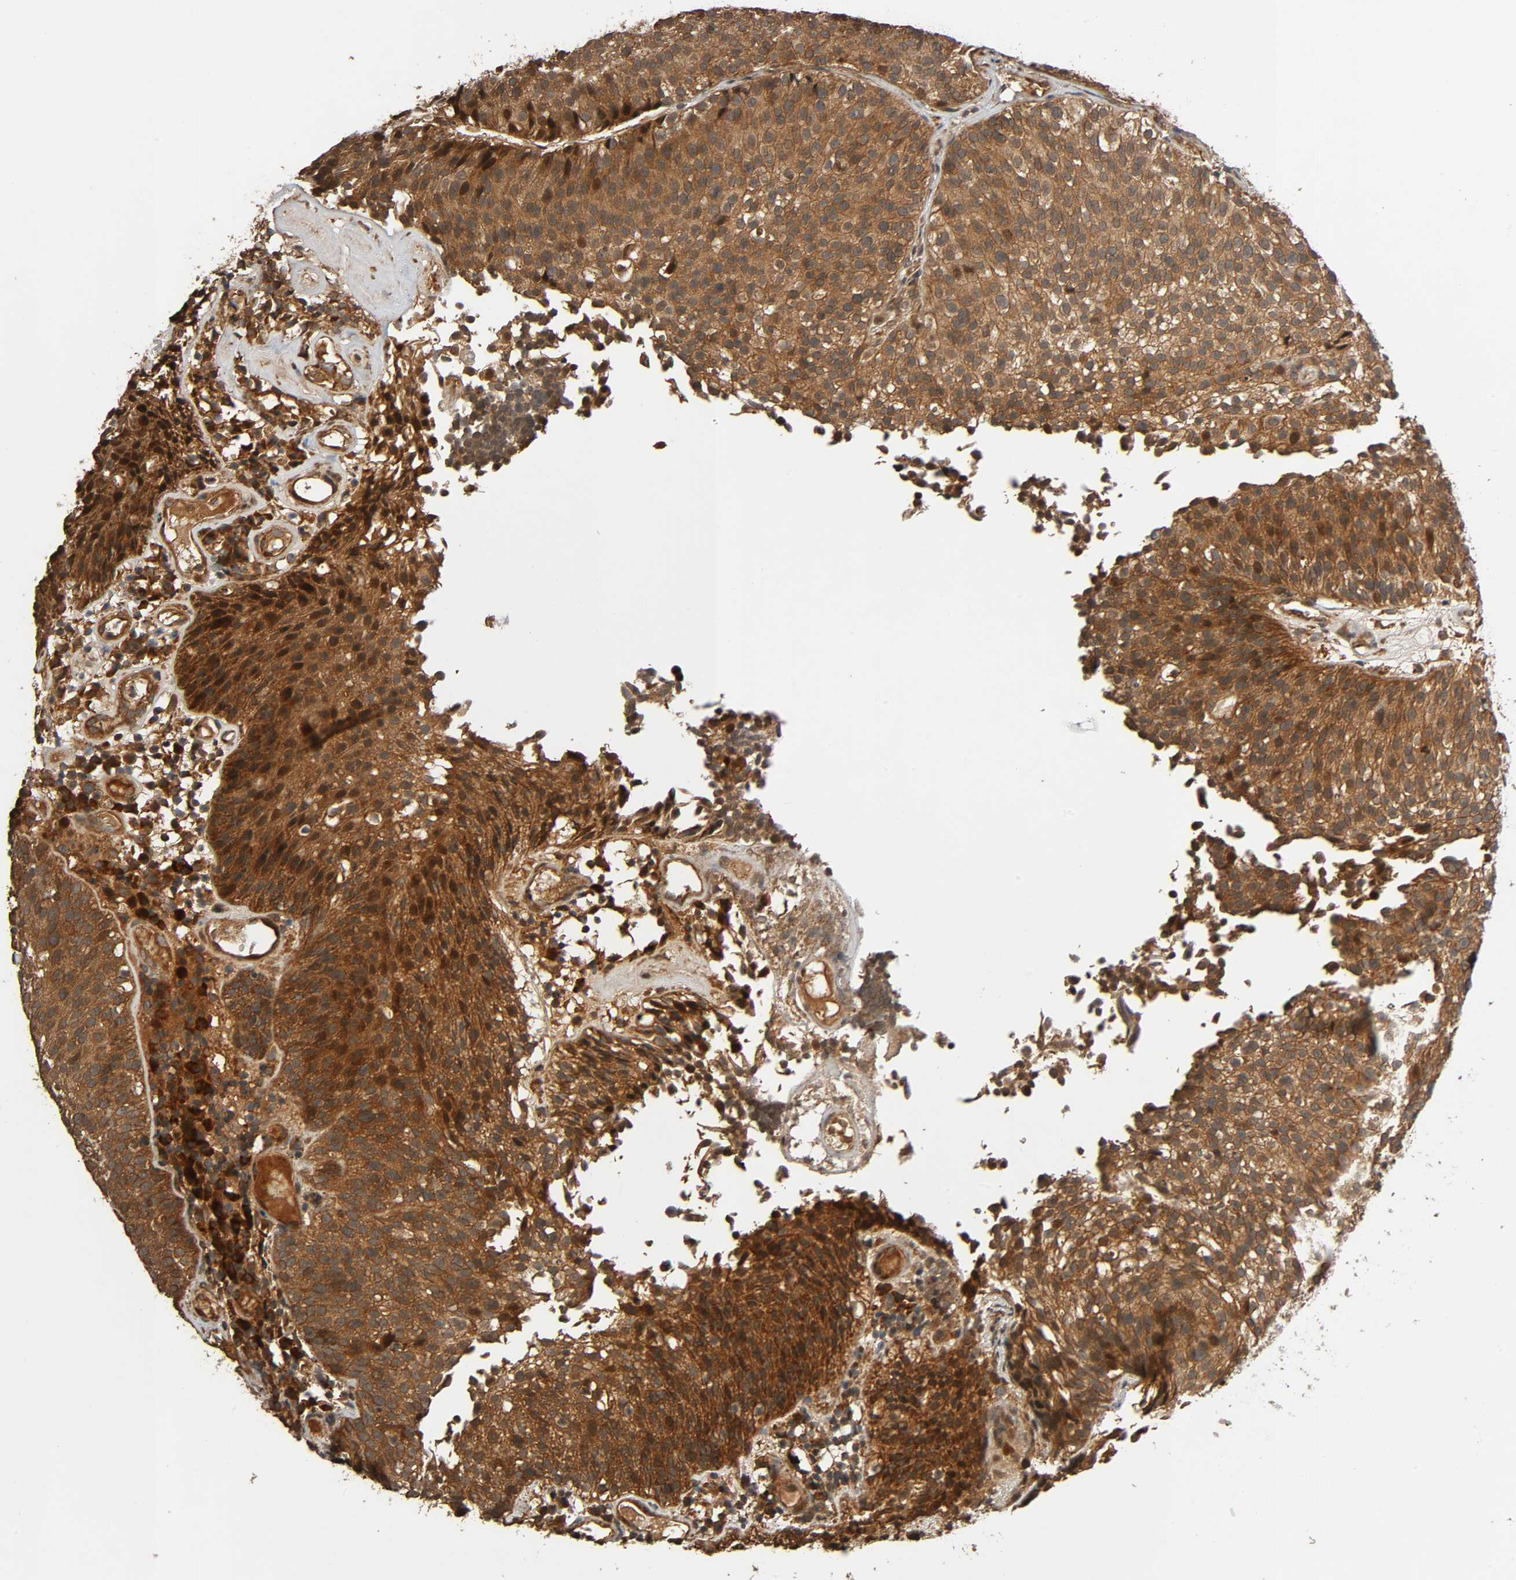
{"staining": {"intensity": "strong", "quantity": ">75%", "location": "cytoplasmic/membranous"}, "tissue": "urothelial cancer", "cell_type": "Tumor cells", "image_type": "cancer", "snomed": [{"axis": "morphology", "description": "Urothelial carcinoma, Low grade"}, {"axis": "topography", "description": "Urinary bladder"}], "caption": "Immunohistochemical staining of urothelial carcinoma (low-grade) reveals strong cytoplasmic/membranous protein positivity in approximately >75% of tumor cells.", "gene": "MAP3K8", "patient": {"sex": "male", "age": 85}}